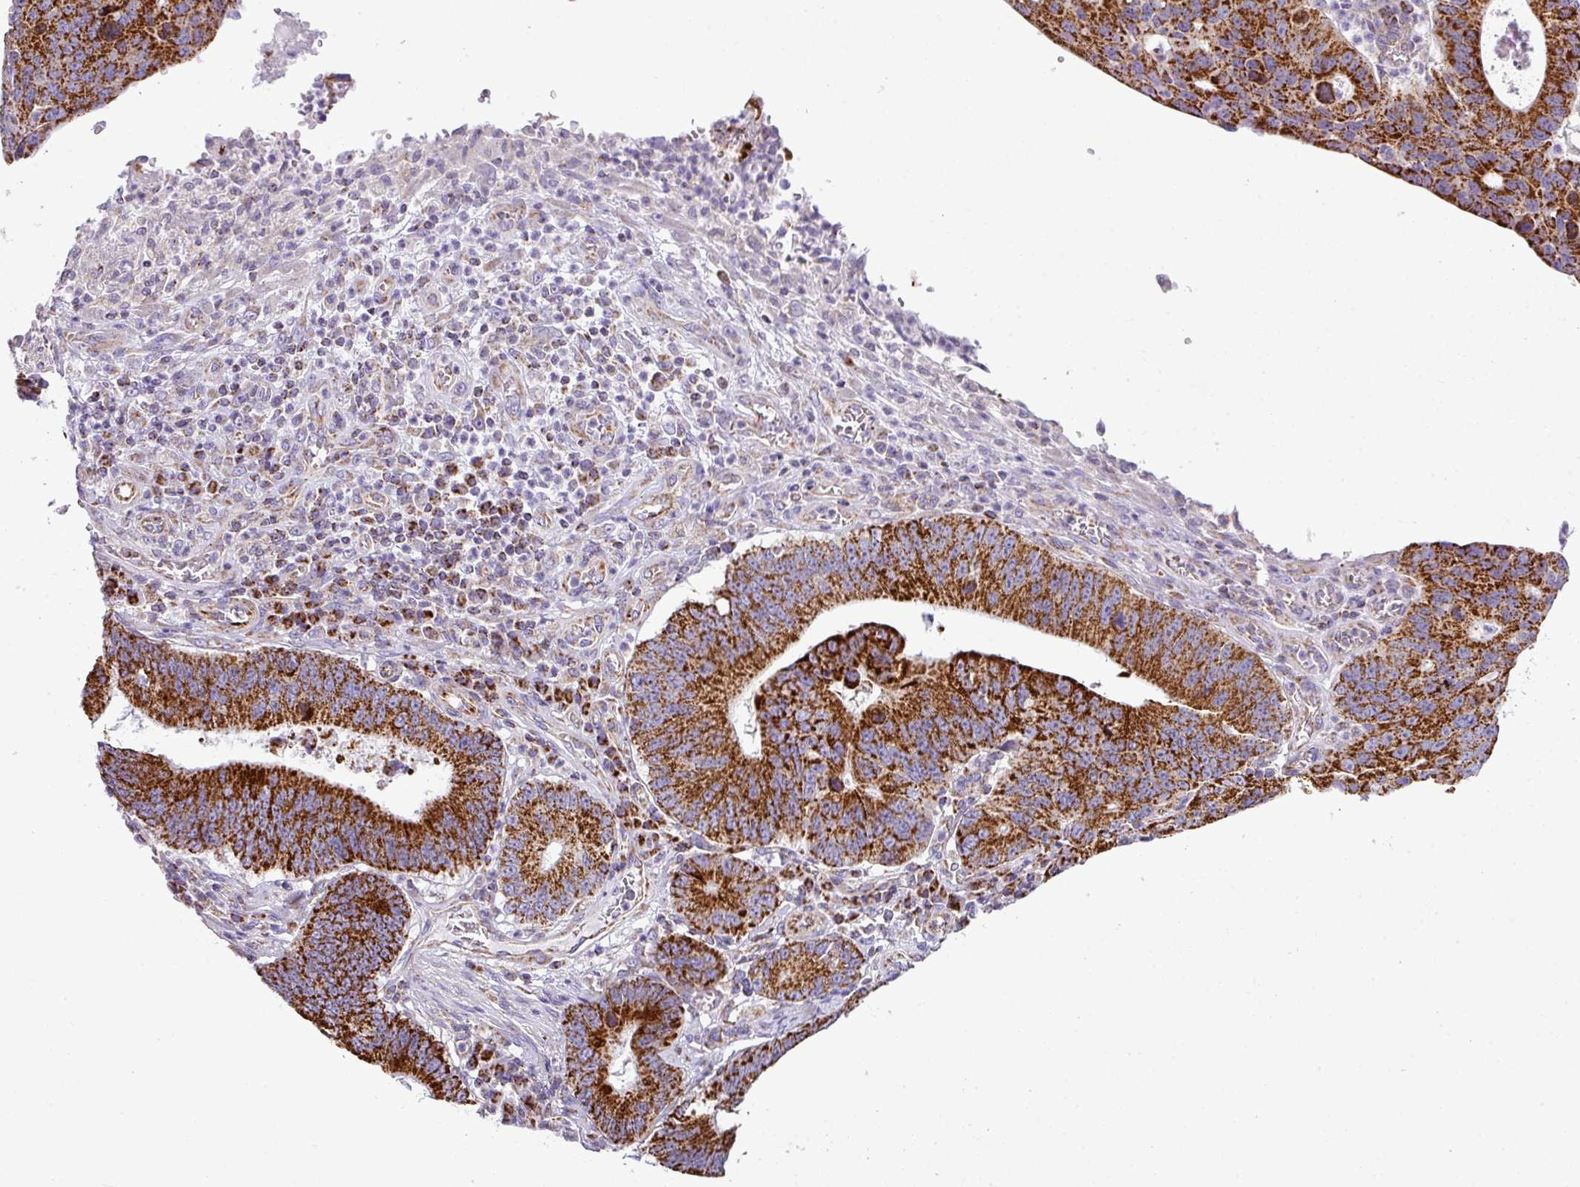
{"staining": {"intensity": "strong", "quantity": ">75%", "location": "cytoplasmic/membranous"}, "tissue": "stomach cancer", "cell_type": "Tumor cells", "image_type": "cancer", "snomed": [{"axis": "morphology", "description": "Adenocarcinoma, NOS"}, {"axis": "topography", "description": "Stomach"}], "caption": "The photomicrograph exhibits immunohistochemical staining of stomach cancer (adenocarcinoma). There is strong cytoplasmic/membranous staining is present in about >75% of tumor cells.", "gene": "ZNF81", "patient": {"sex": "male", "age": 59}}